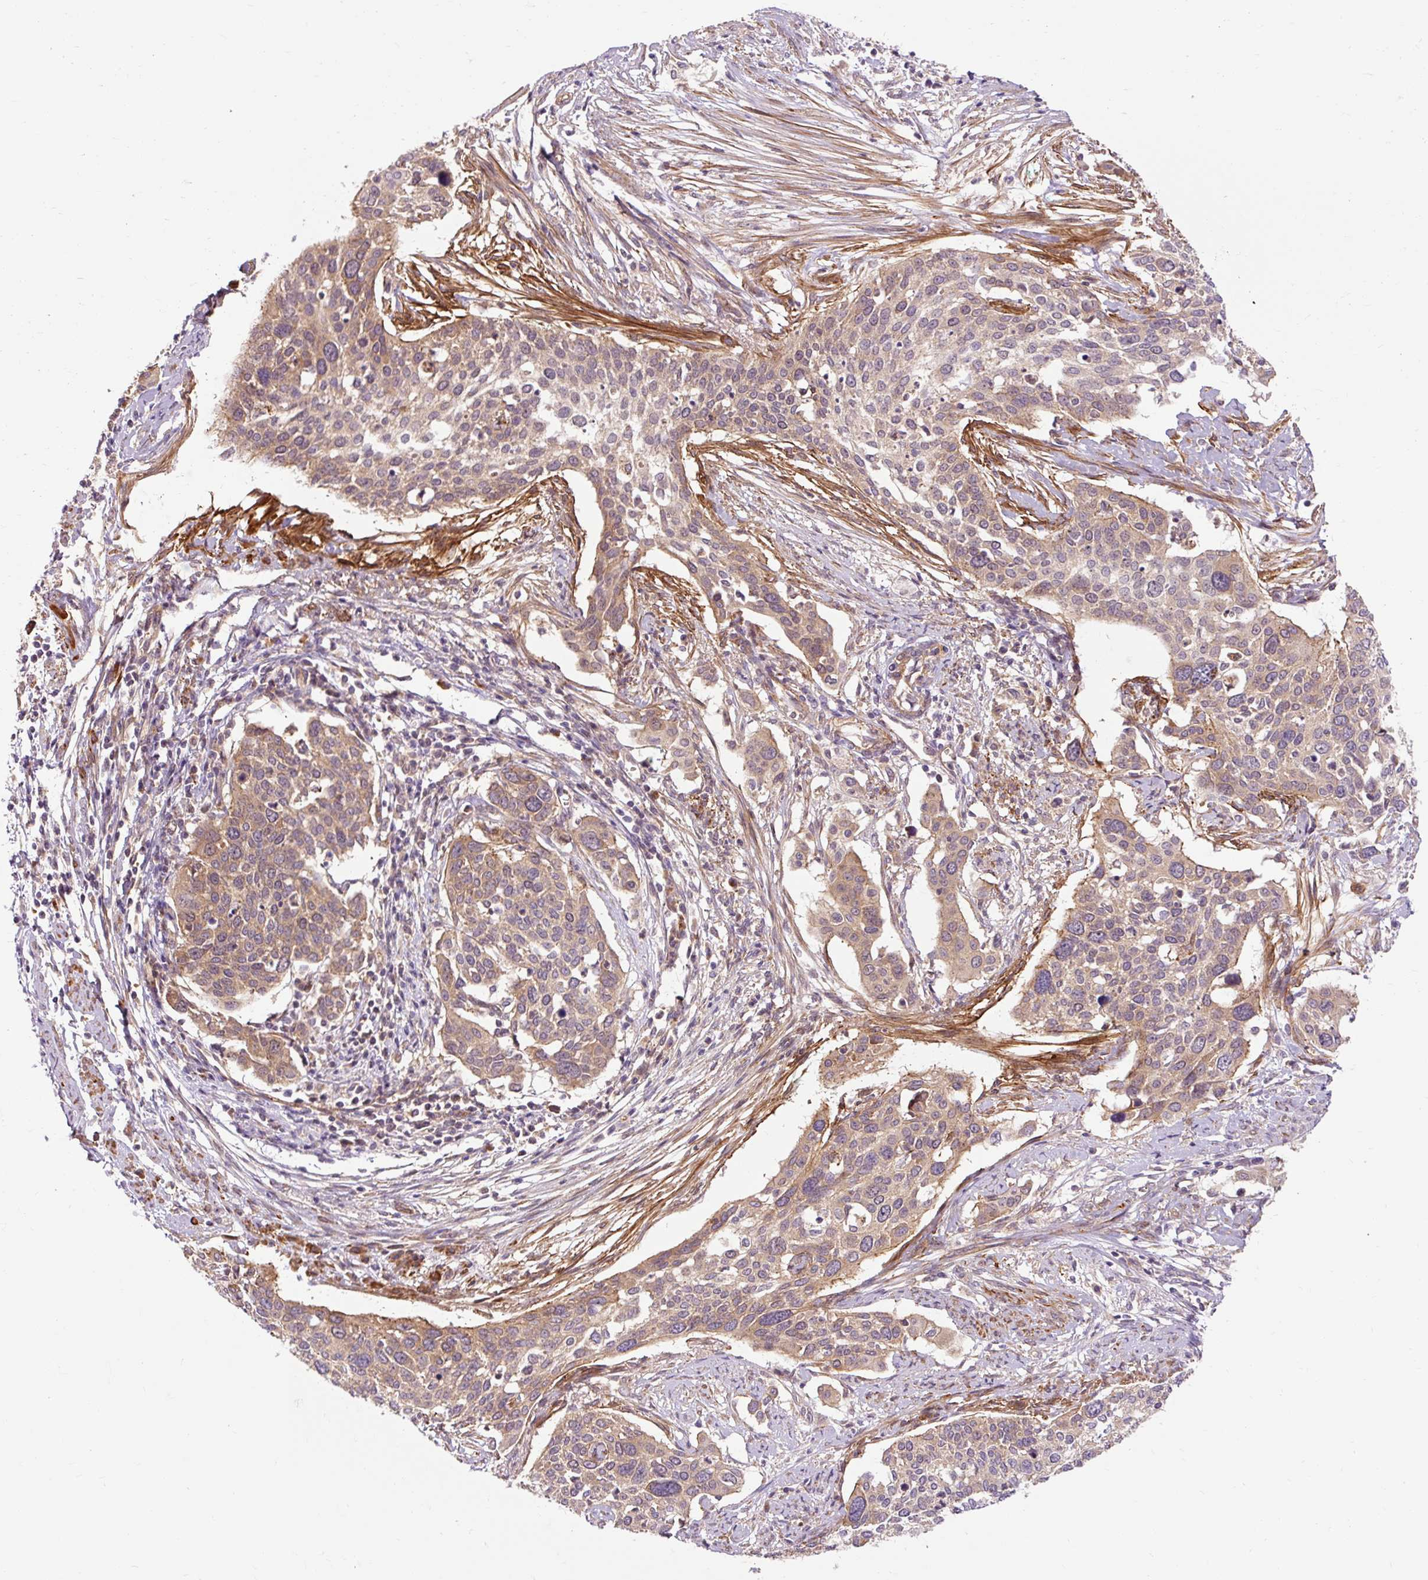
{"staining": {"intensity": "moderate", "quantity": ">75%", "location": "cytoplasmic/membranous"}, "tissue": "cervical cancer", "cell_type": "Tumor cells", "image_type": "cancer", "snomed": [{"axis": "morphology", "description": "Squamous cell carcinoma, NOS"}, {"axis": "topography", "description": "Cervix"}], "caption": "Immunohistochemistry (IHC) histopathology image of human cervical cancer (squamous cell carcinoma) stained for a protein (brown), which reveals medium levels of moderate cytoplasmic/membranous positivity in about >75% of tumor cells.", "gene": "RIPOR3", "patient": {"sex": "female", "age": 44}}